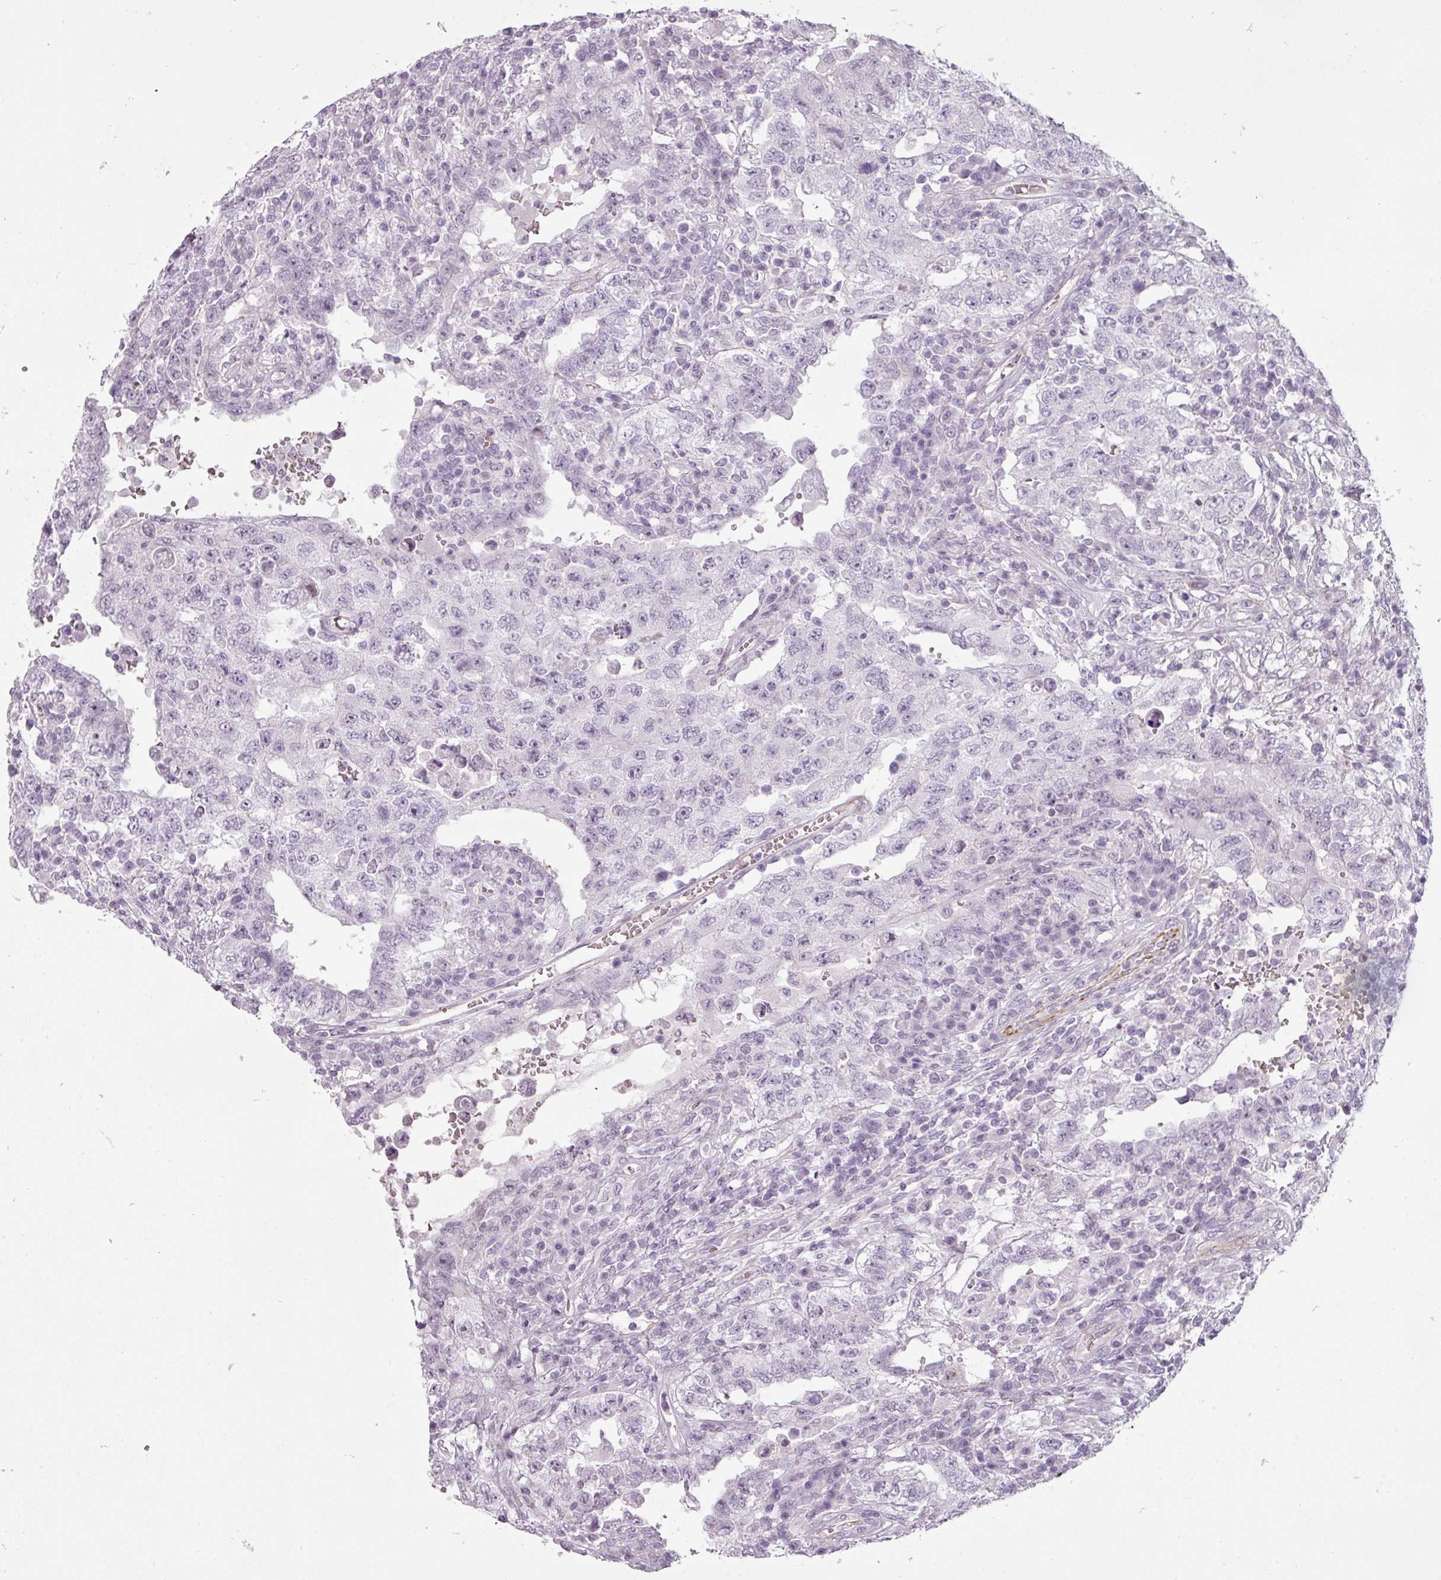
{"staining": {"intensity": "negative", "quantity": "none", "location": "none"}, "tissue": "testis cancer", "cell_type": "Tumor cells", "image_type": "cancer", "snomed": [{"axis": "morphology", "description": "Carcinoma, Embryonal, NOS"}, {"axis": "topography", "description": "Testis"}], "caption": "Tumor cells show no significant expression in testis embryonal carcinoma.", "gene": "CHRDL1", "patient": {"sex": "male", "age": 26}}